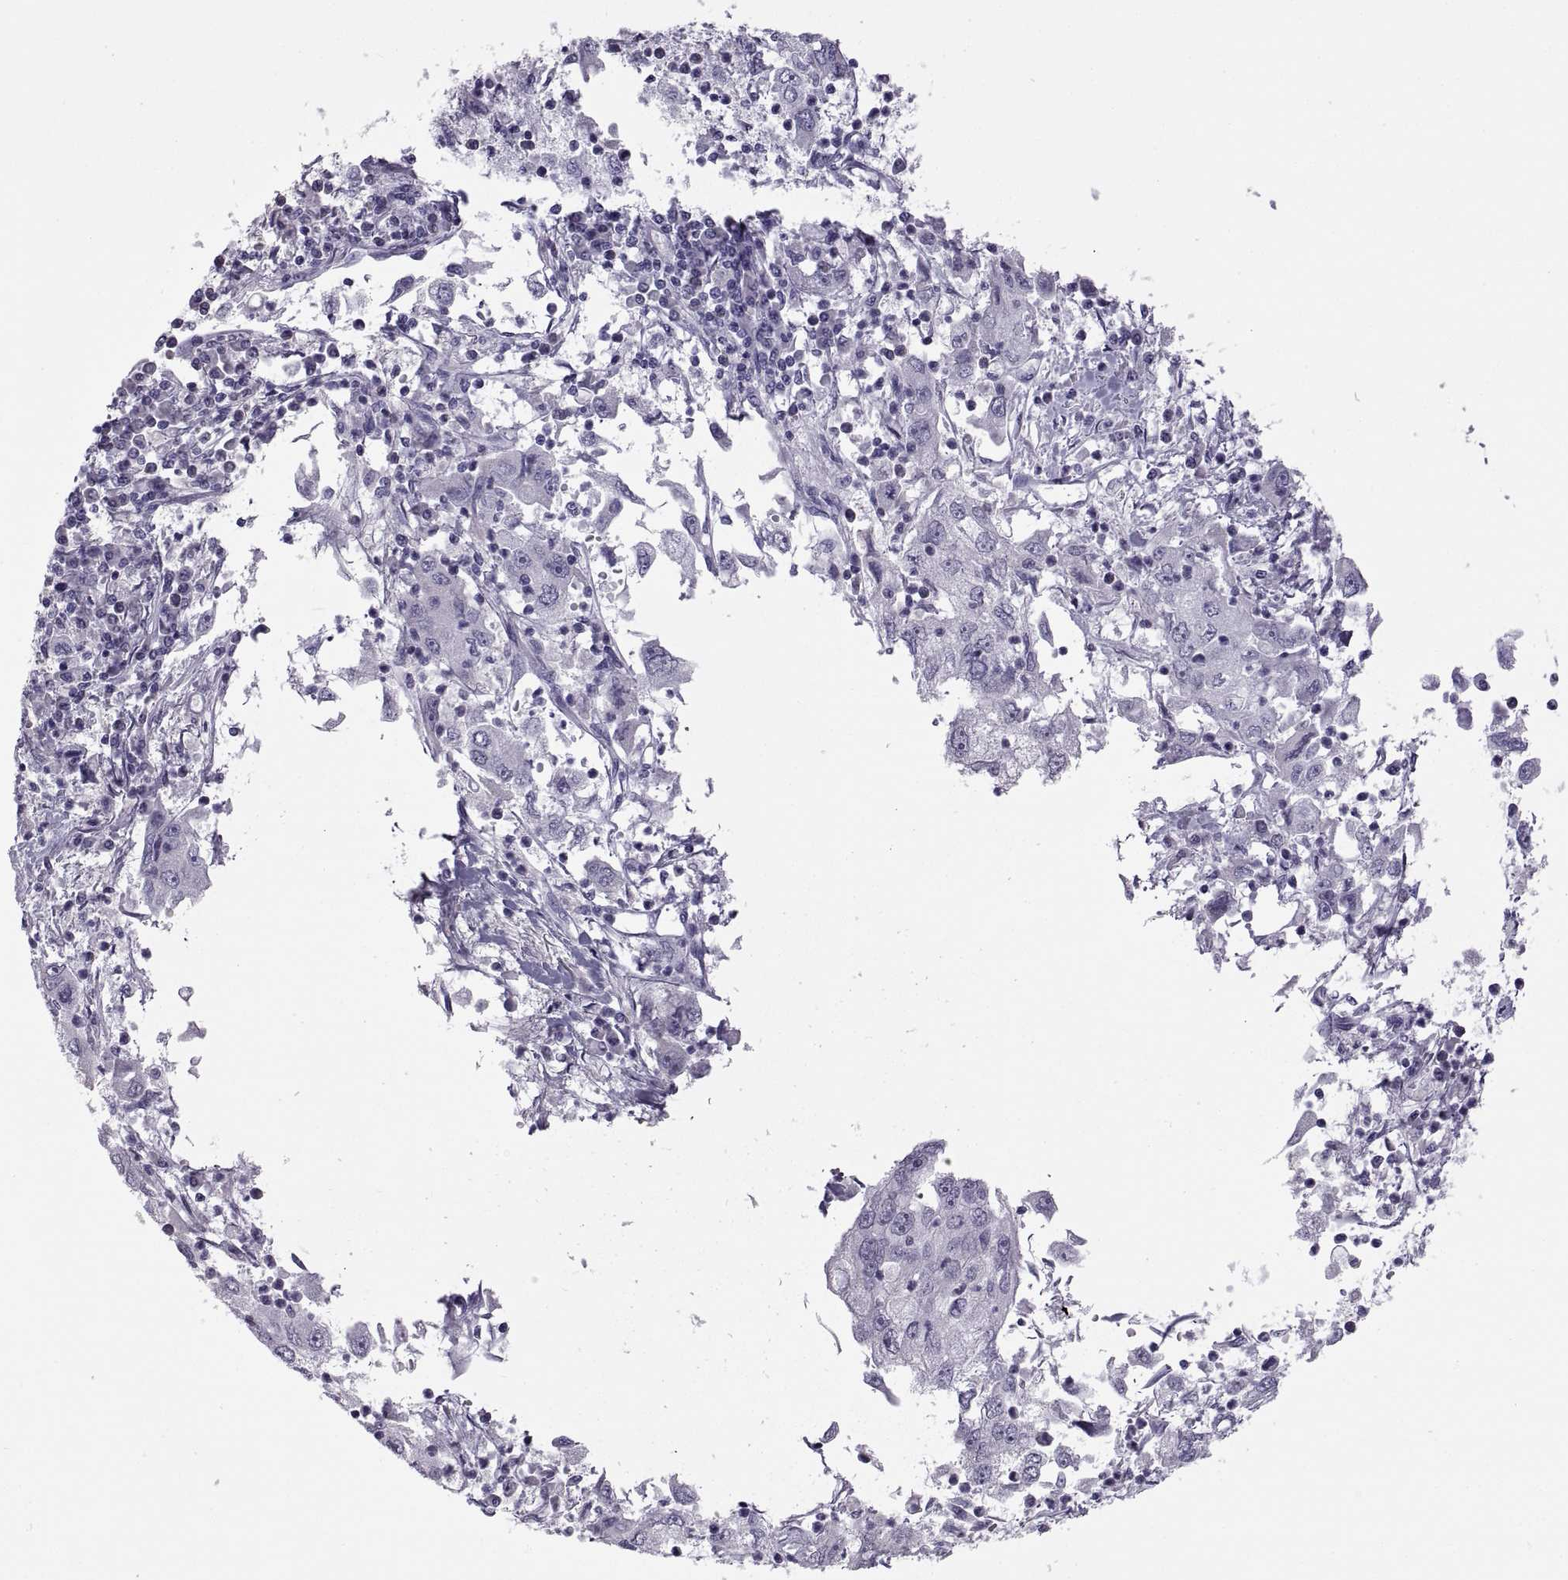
{"staining": {"intensity": "negative", "quantity": "none", "location": "none"}, "tissue": "cervical cancer", "cell_type": "Tumor cells", "image_type": "cancer", "snomed": [{"axis": "morphology", "description": "Squamous cell carcinoma, NOS"}, {"axis": "topography", "description": "Cervix"}], "caption": "Immunohistochemical staining of human squamous cell carcinoma (cervical) shows no significant positivity in tumor cells.", "gene": "RDM1", "patient": {"sex": "female", "age": 36}}